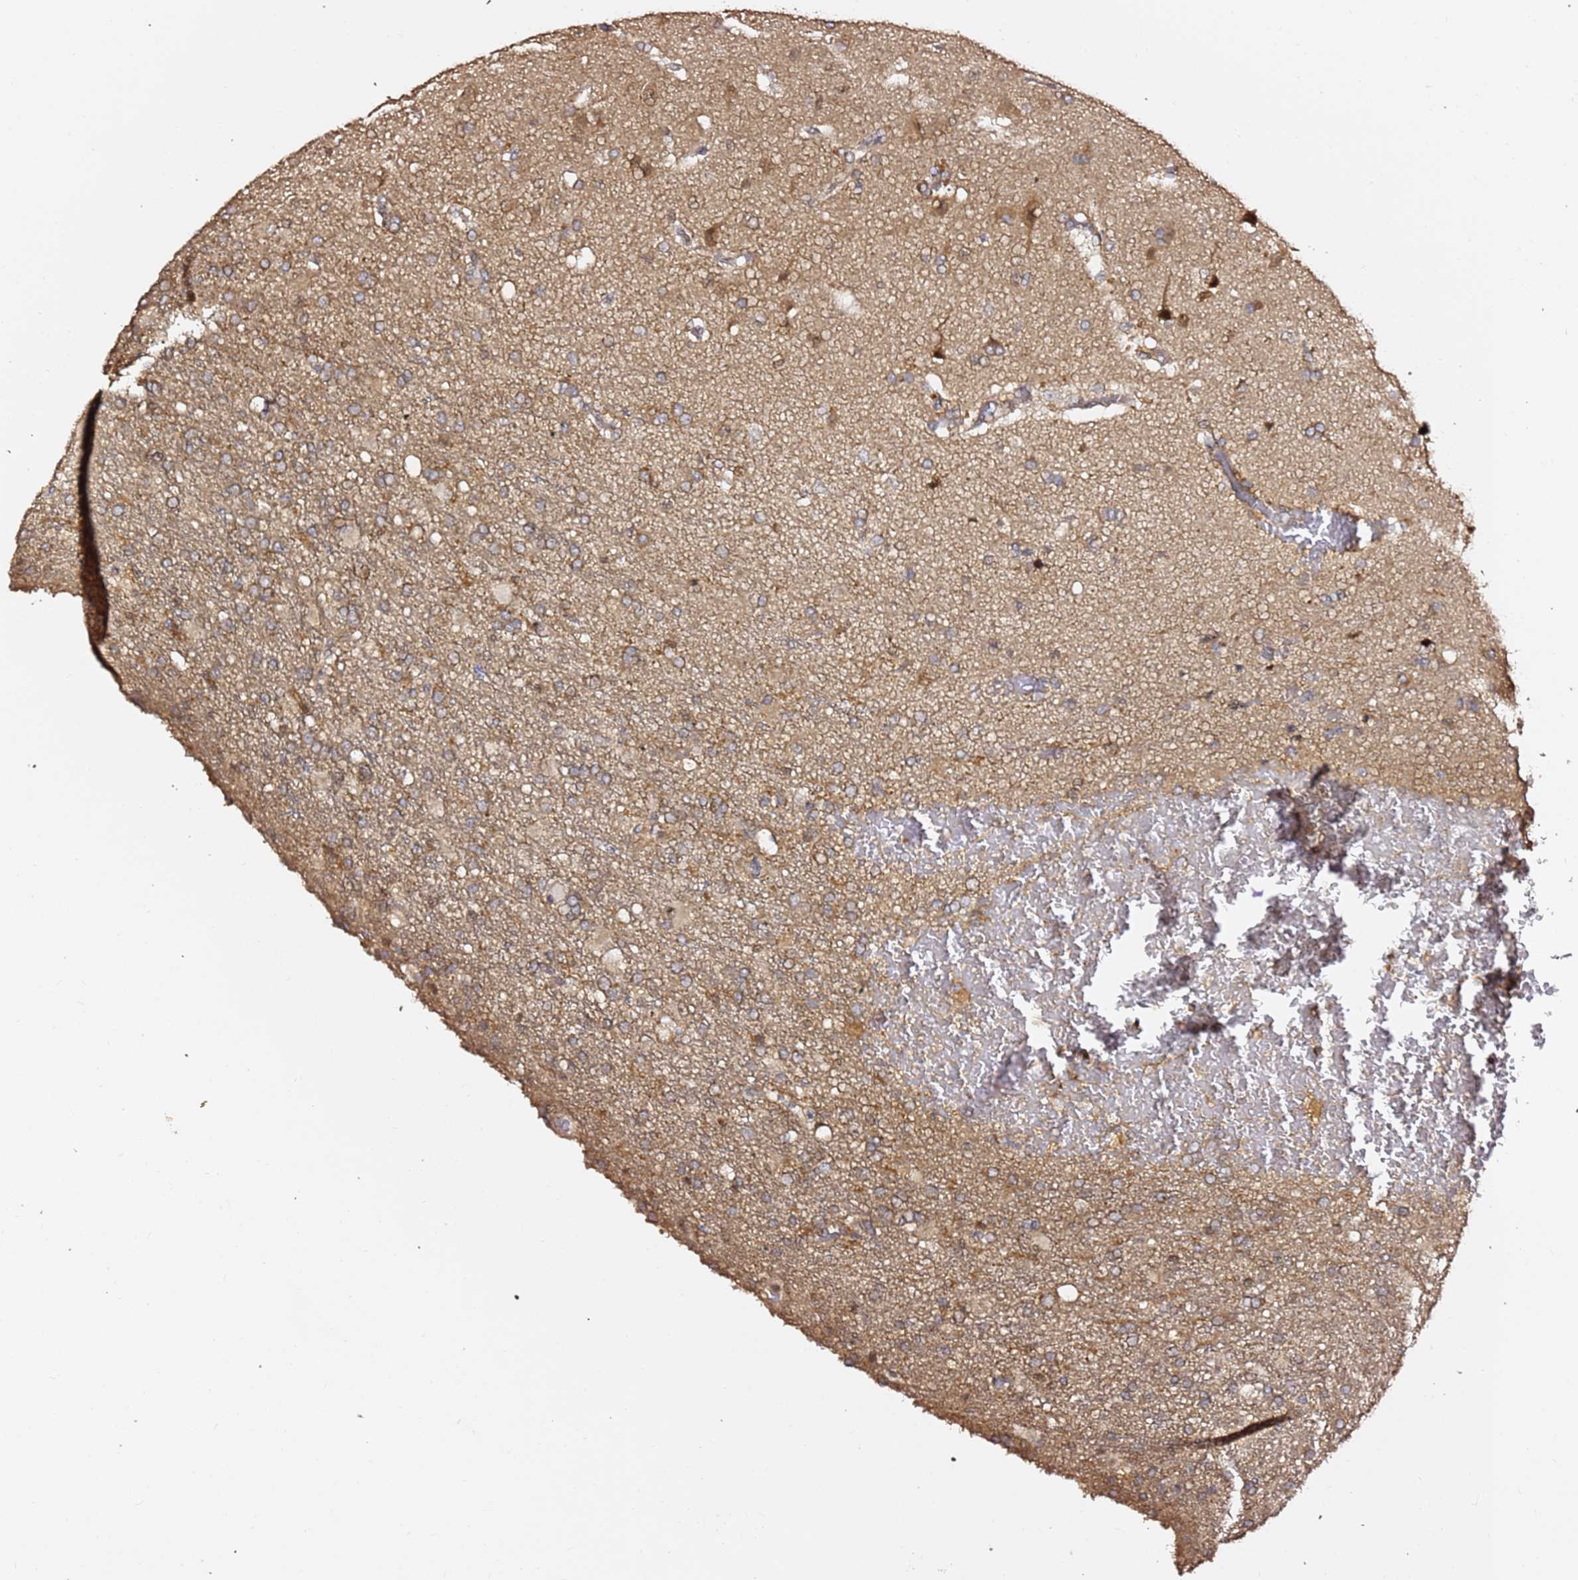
{"staining": {"intensity": "weak", "quantity": "<25%", "location": "cytoplasmic/membranous"}, "tissue": "glioma", "cell_type": "Tumor cells", "image_type": "cancer", "snomed": [{"axis": "morphology", "description": "Glioma, malignant, High grade"}, {"axis": "topography", "description": "Brain"}], "caption": "The image reveals no significant expression in tumor cells of high-grade glioma (malignant).", "gene": "OR5V1", "patient": {"sex": "female", "age": 74}}